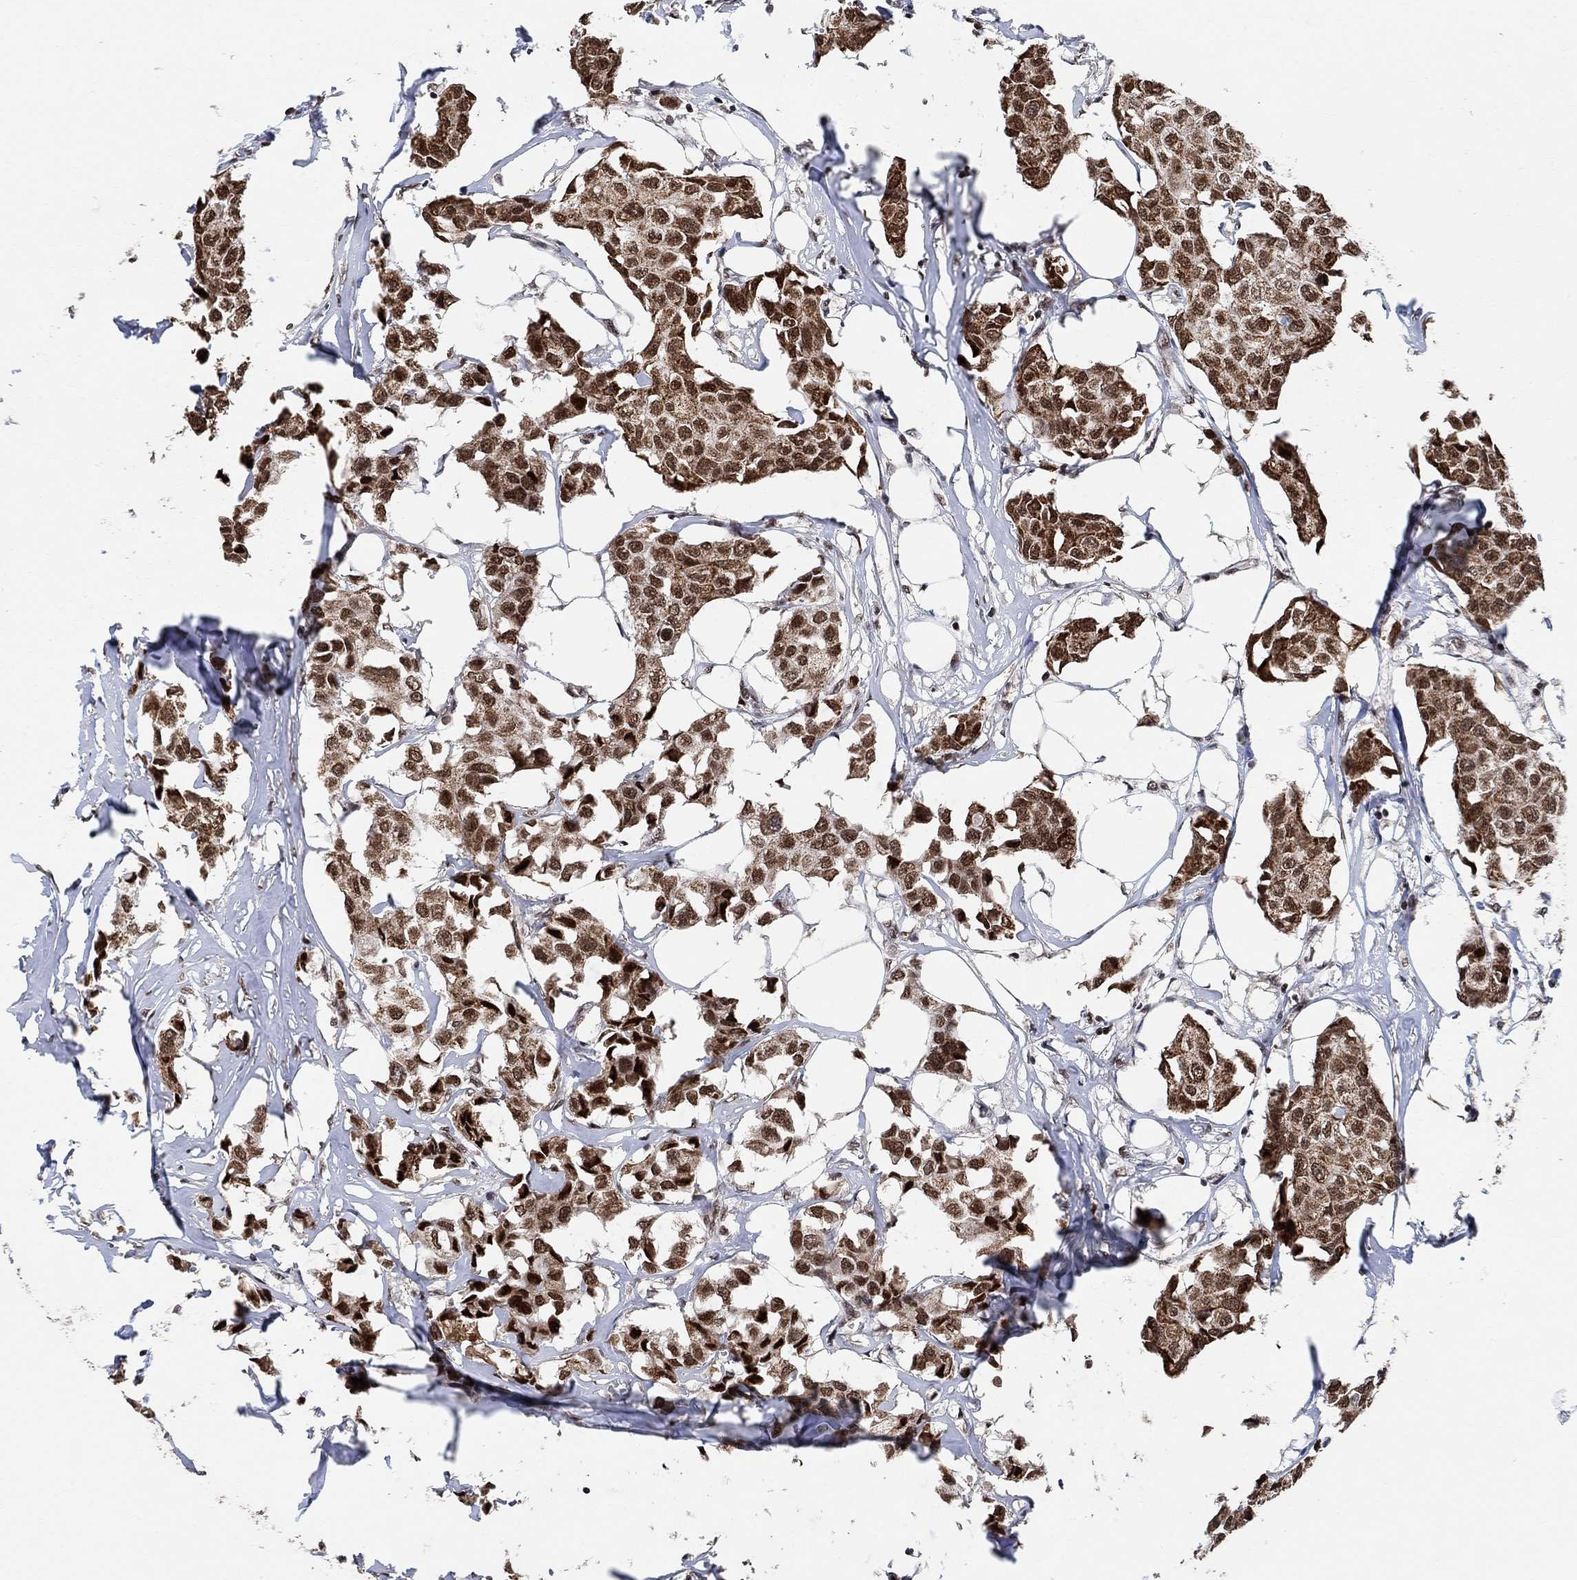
{"staining": {"intensity": "strong", "quantity": ">75%", "location": "cytoplasmic/membranous,nuclear"}, "tissue": "breast cancer", "cell_type": "Tumor cells", "image_type": "cancer", "snomed": [{"axis": "morphology", "description": "Duct carcinoma"}, {"axis": "topography", "description": "Breast"}], "caption": "Protein analysis of breast cancer tissue shows strong cytoplasmic/membranous and nuclear positivity in approximately >75% of tumor cells.", "gene": "E4F1", "patient": {"sex": "female", "age": 80}}